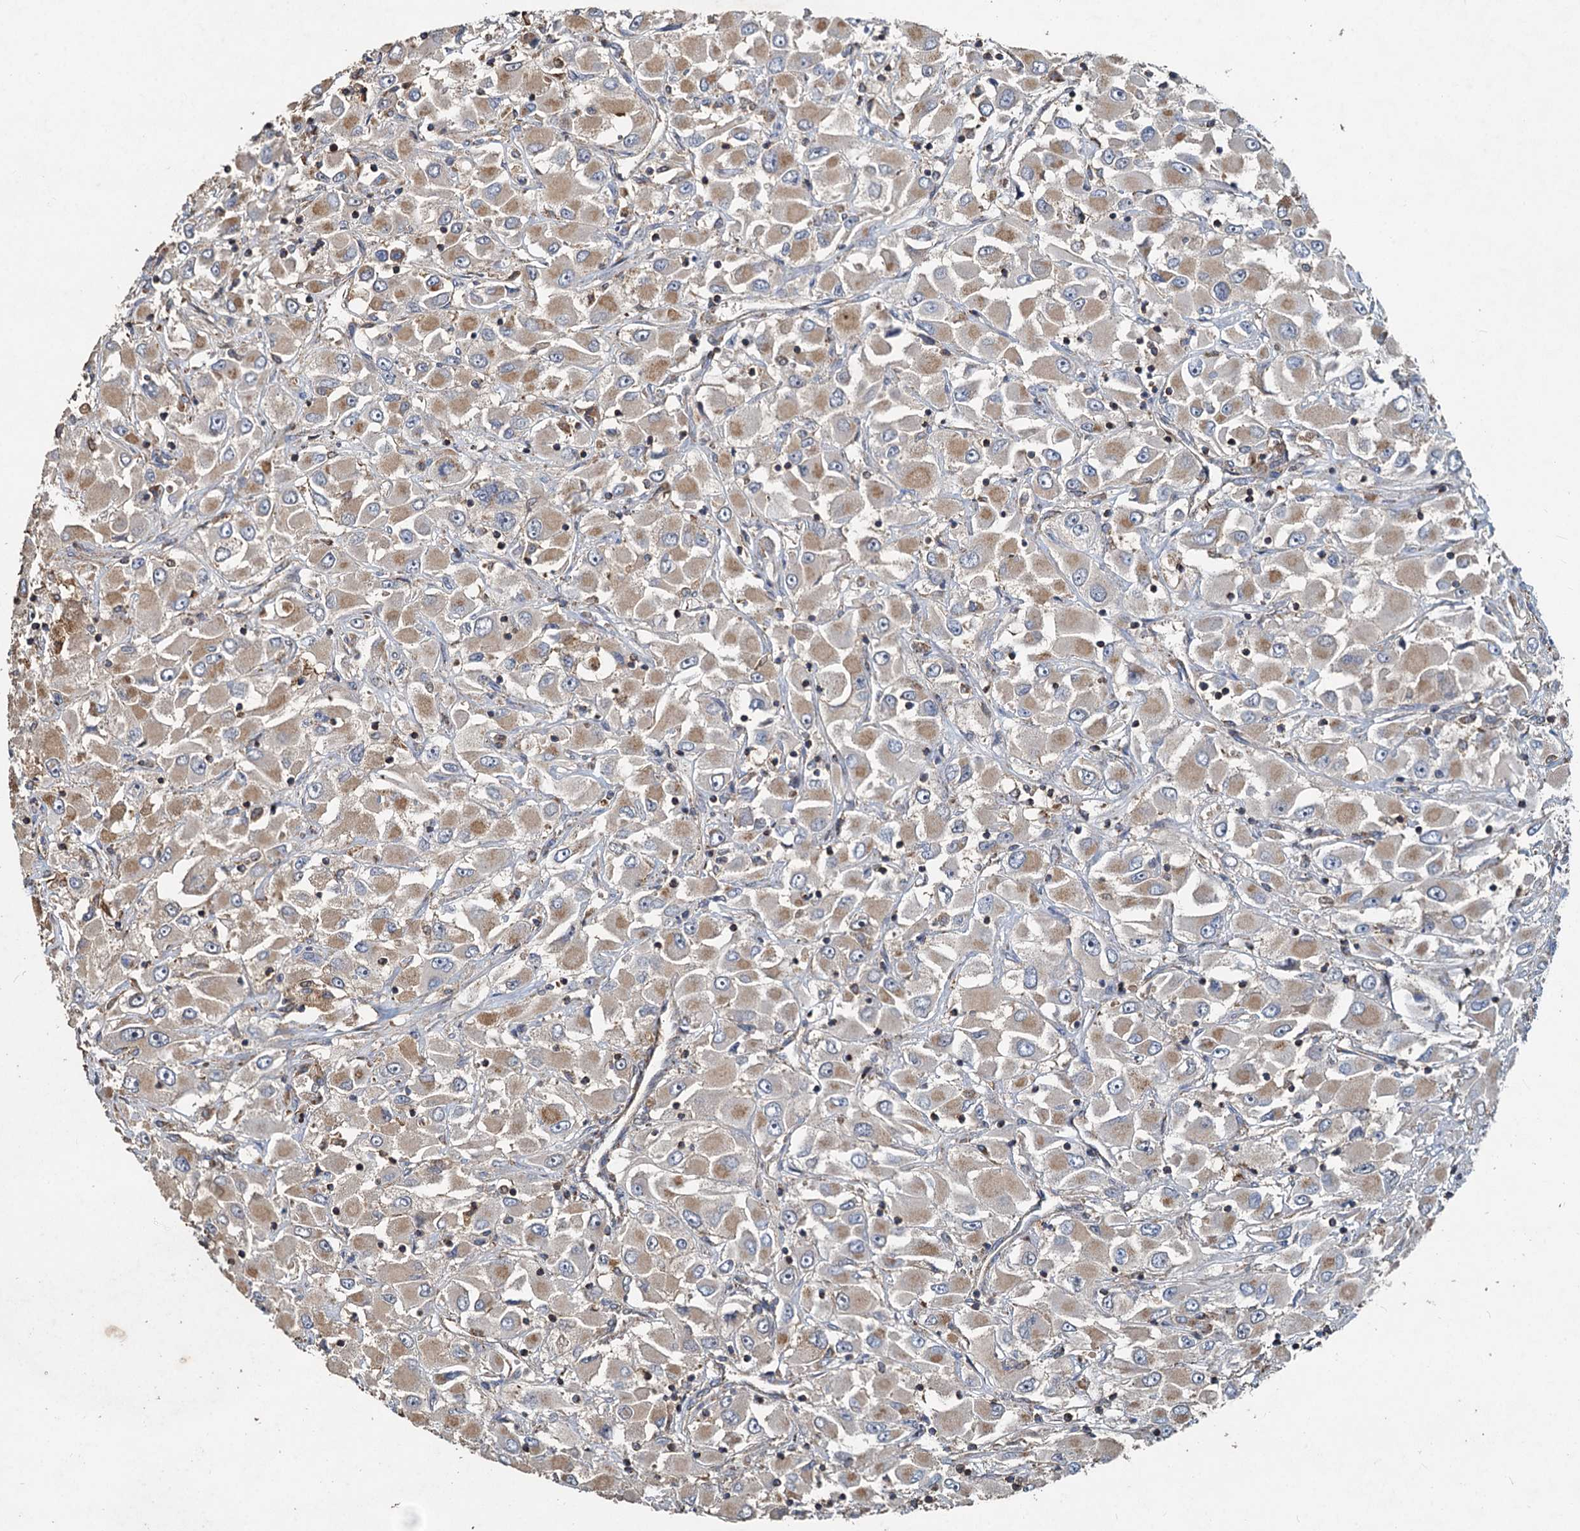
{"staining": {"intensity": "weak", "quantity": ">75%", "location": "cytoplasmic/membranous"}, "tissue": "renal cancer", "cell_type": "Tumor cells", "image_type": "cancer", "snomed": [{"axis": "morphology", "description": "Adenocarcinoma, NOS"}, {"axis": "topography", "description": "Kidney"}], "caption": "Weak cytoplasmic/membranous protein expression is seen in approximately >75% of tumor cells in renal adenocarcinoma.", "gene": "SDS", "patient": {"sex": "female", "age": 52}}